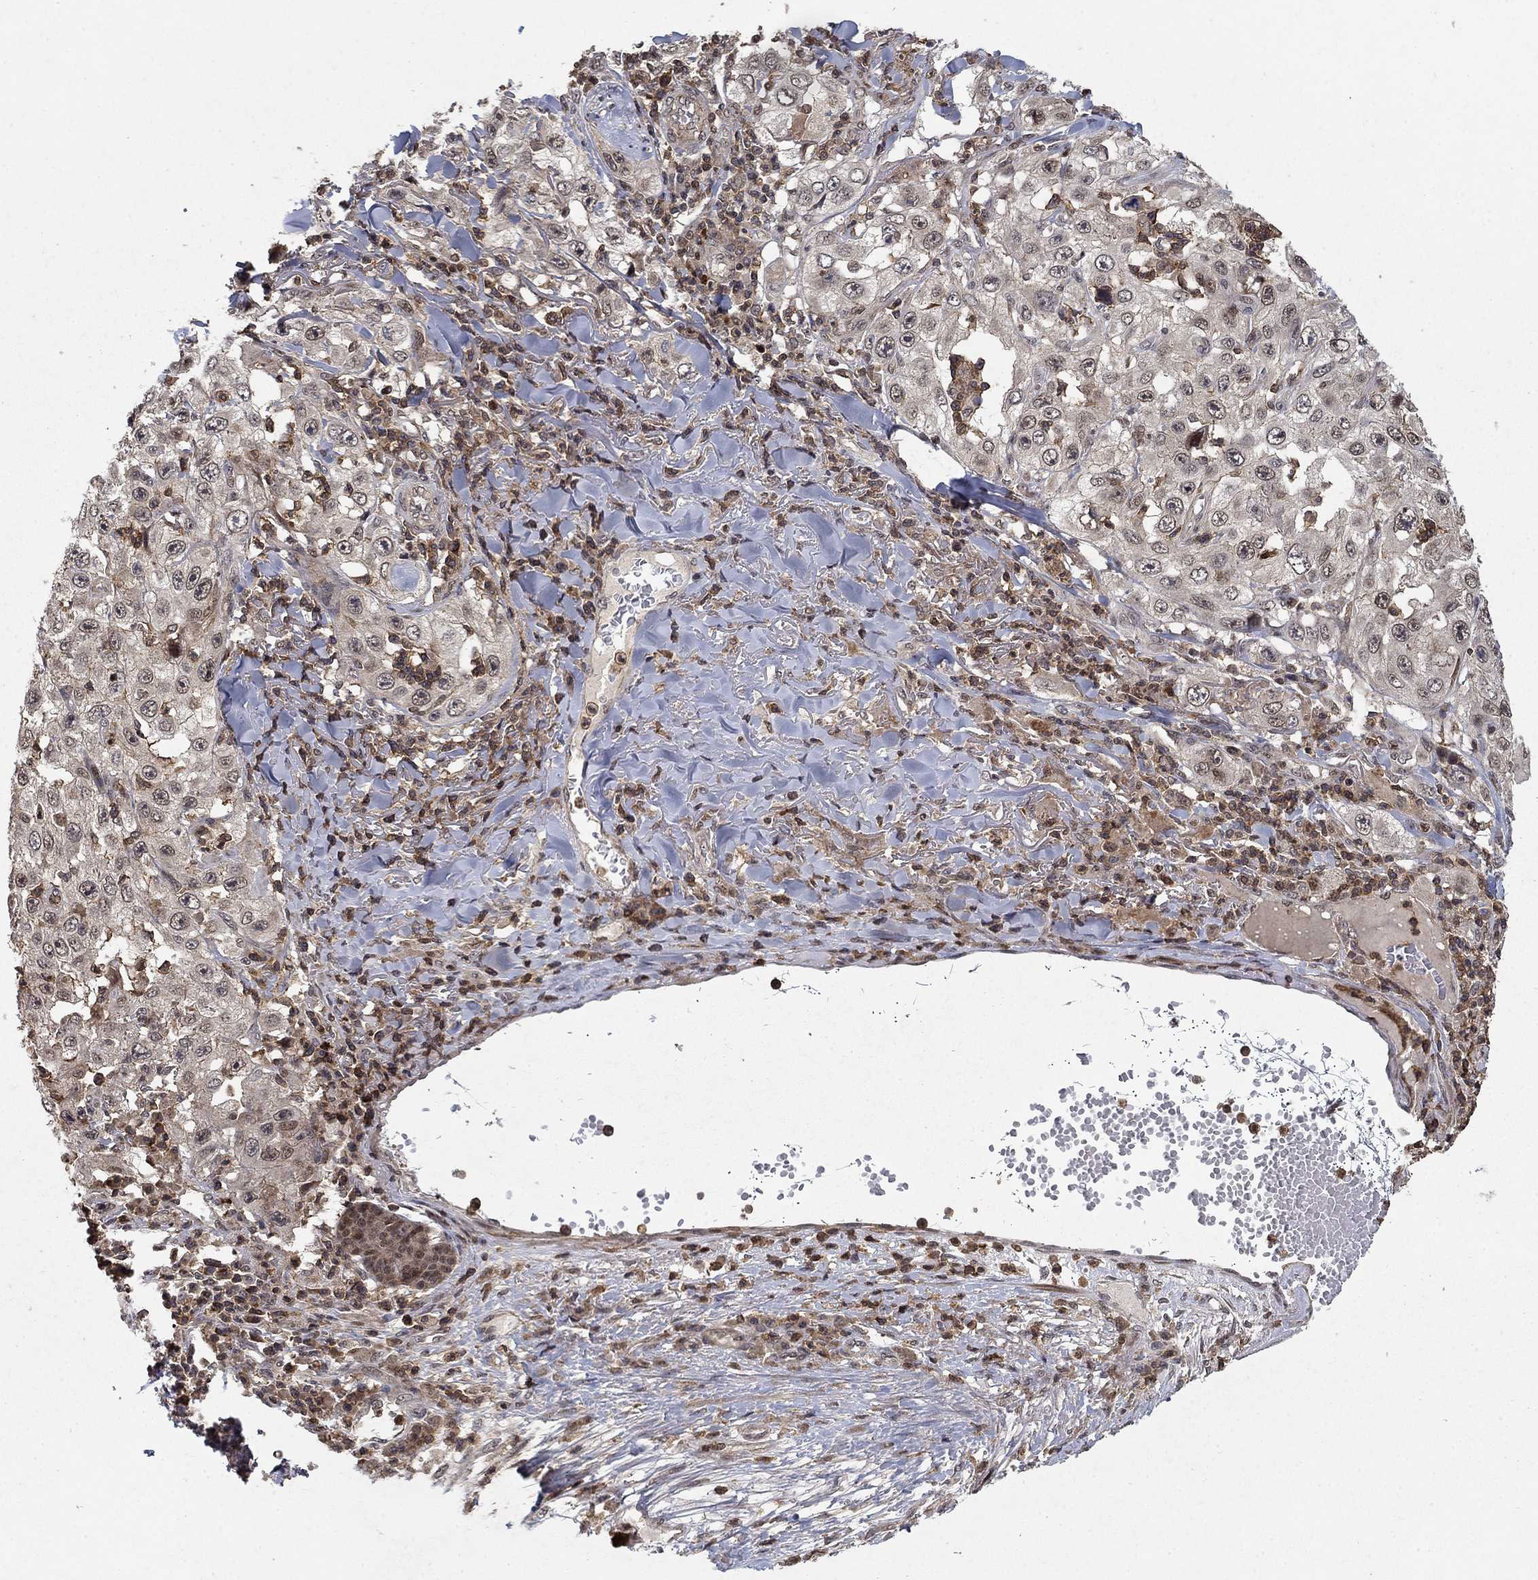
{"staining": {"intensity": "moderate", "quantity": "<25%", "location": "nuclear"}, "tissue": "skin cancer", "cell_type": "Tumor cells", "image_type": "cancer", "snomed": [{"axis": "morphology", "description": "Squamous cell carcinoma, NOS"}, {"axis": "topography", "description": "Skin"}], "caption": "Moderate nuclear positivity for a protein is present in about <25% of tumor cells of skin cancer using immunohistochemistry (IHC).", "gene": "CCDC66", "patient": {"sex": "male", "age": 82}}